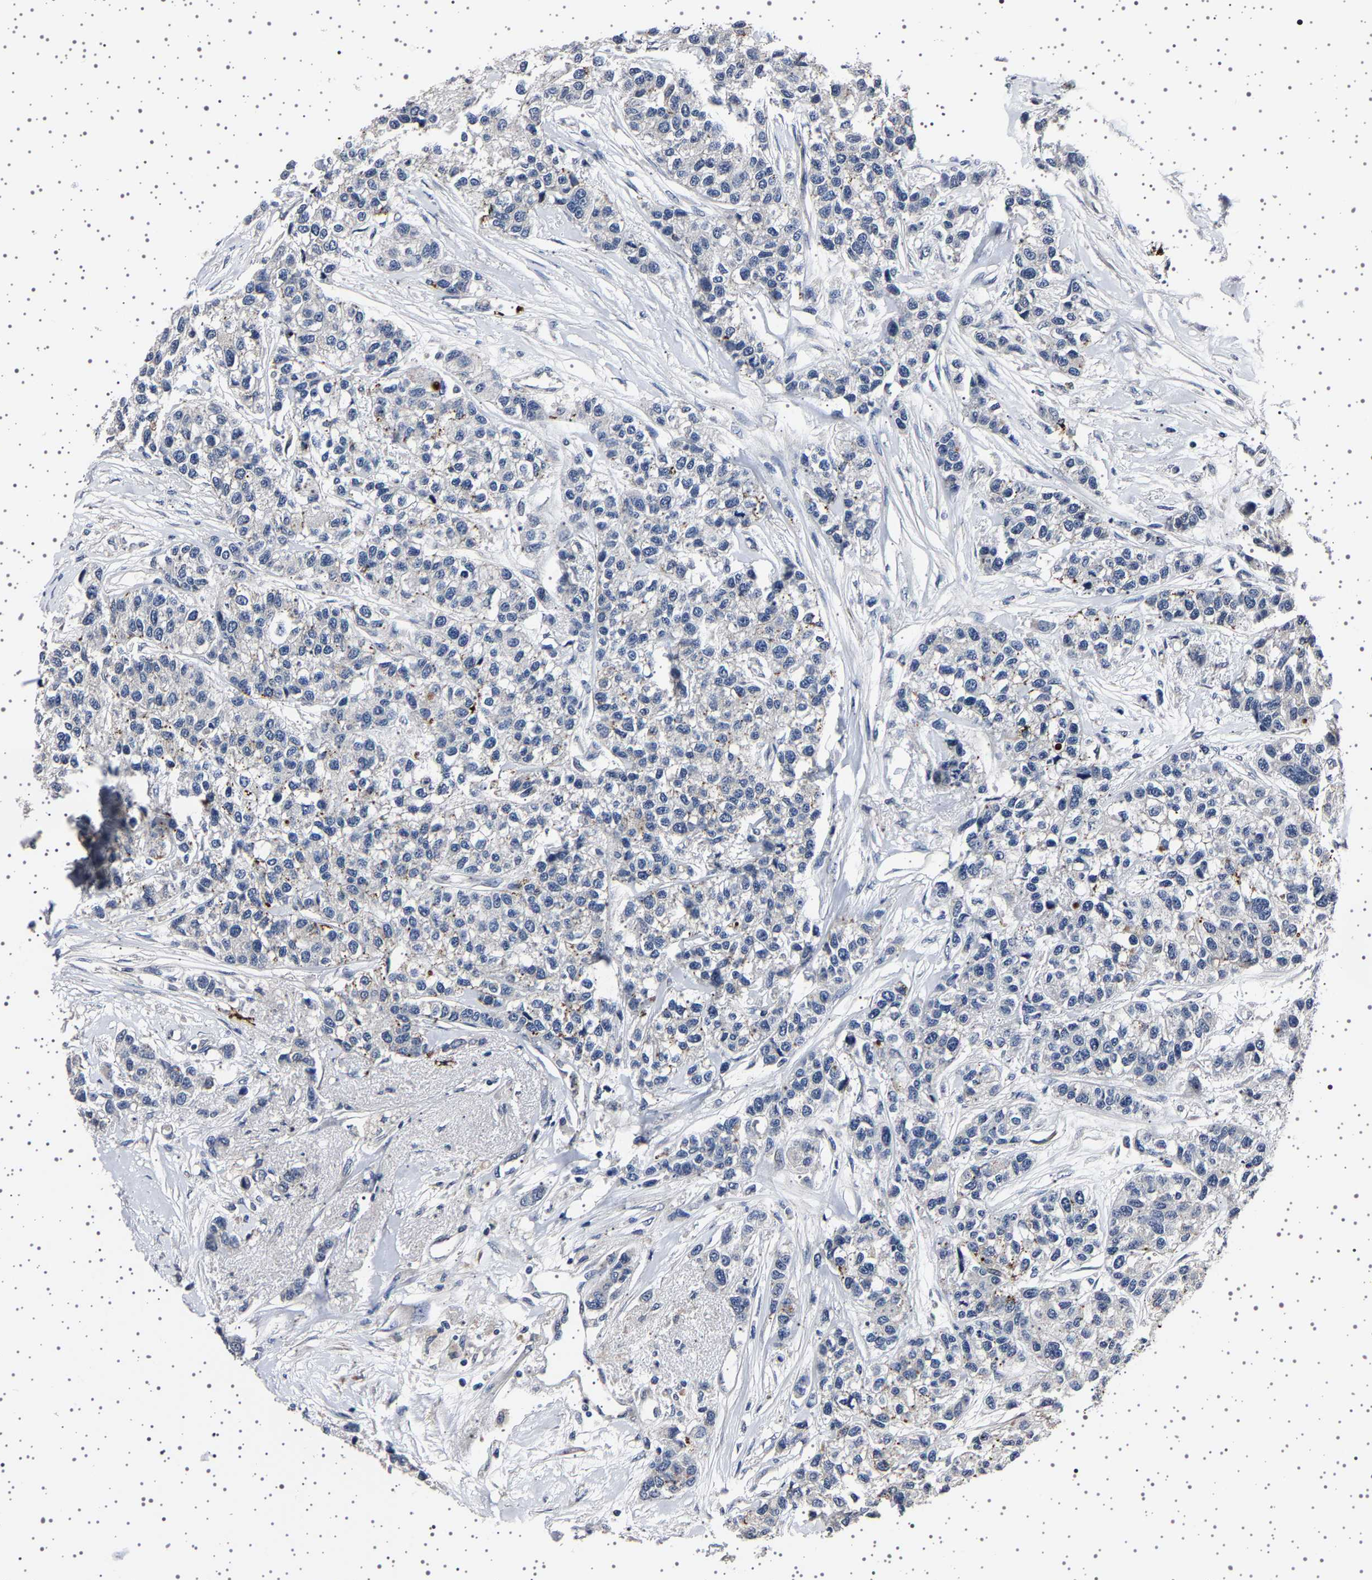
{"staining": {"intensity": "negative", "quantity": "none", "location": "none"}, "tissue": "breast cancer", "cell_type": "Tumor cells", "image_type": "cancer", "snomed": [{"axis": "morphology", "description": "Duct carcinoma"}, {"axis": "topography", "description": "Breast"}], "caption": "Tumor cells are negative for brown protein staining in intraductal carcinoma (breast). (DAB immunohistochemistry (IHC) with hematoxylin counter stain).", "gene": "IL10RB", "patient": {"sex": "female", "age": 51}}